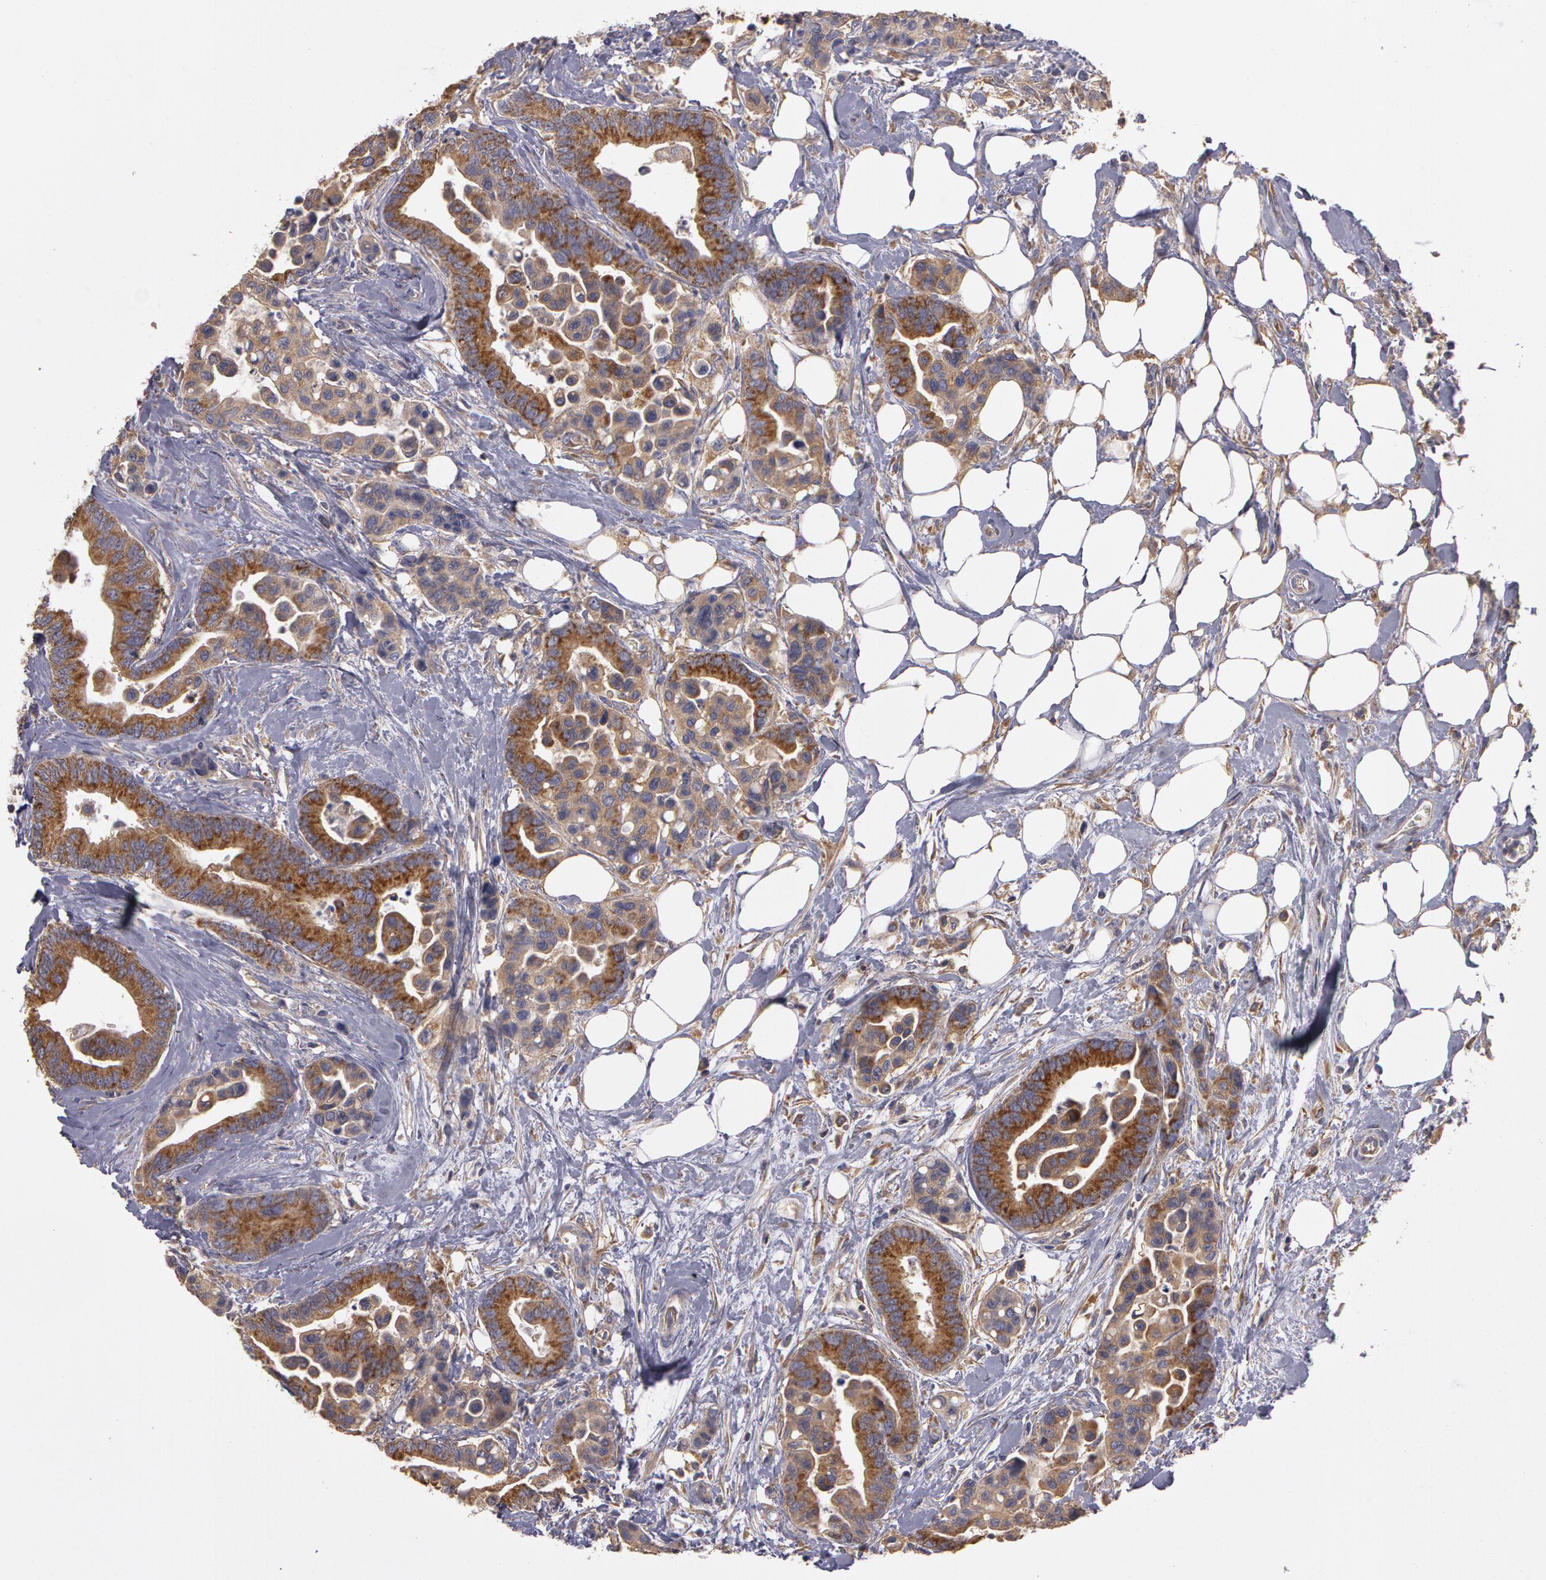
{"staining": {"intensity": "moderate", "quantity": ">75%", "location": "cytoplasmic/membranous"}, "tissue": "colorectal cancer", "cell_type": "Tumor cells", "image_type": "cancer", "snomed": [{"axis": "morphology", "description": "Adenocarcinoma, NOS"}, {"axis": "topography", "description": "Colon"}], "caption": "Brown immunohistochemical staining in colorectal adenocarcinoma exhibits moderate cytoplasmic/membranous staining in about >75% of tumor cells. (DAB (3,3'-diaminobenzidine) IHC, brown staining for protein, blue staining for nuclei).", "gene": "NEK9", "patient": {"sex": "male", "age": 82}}